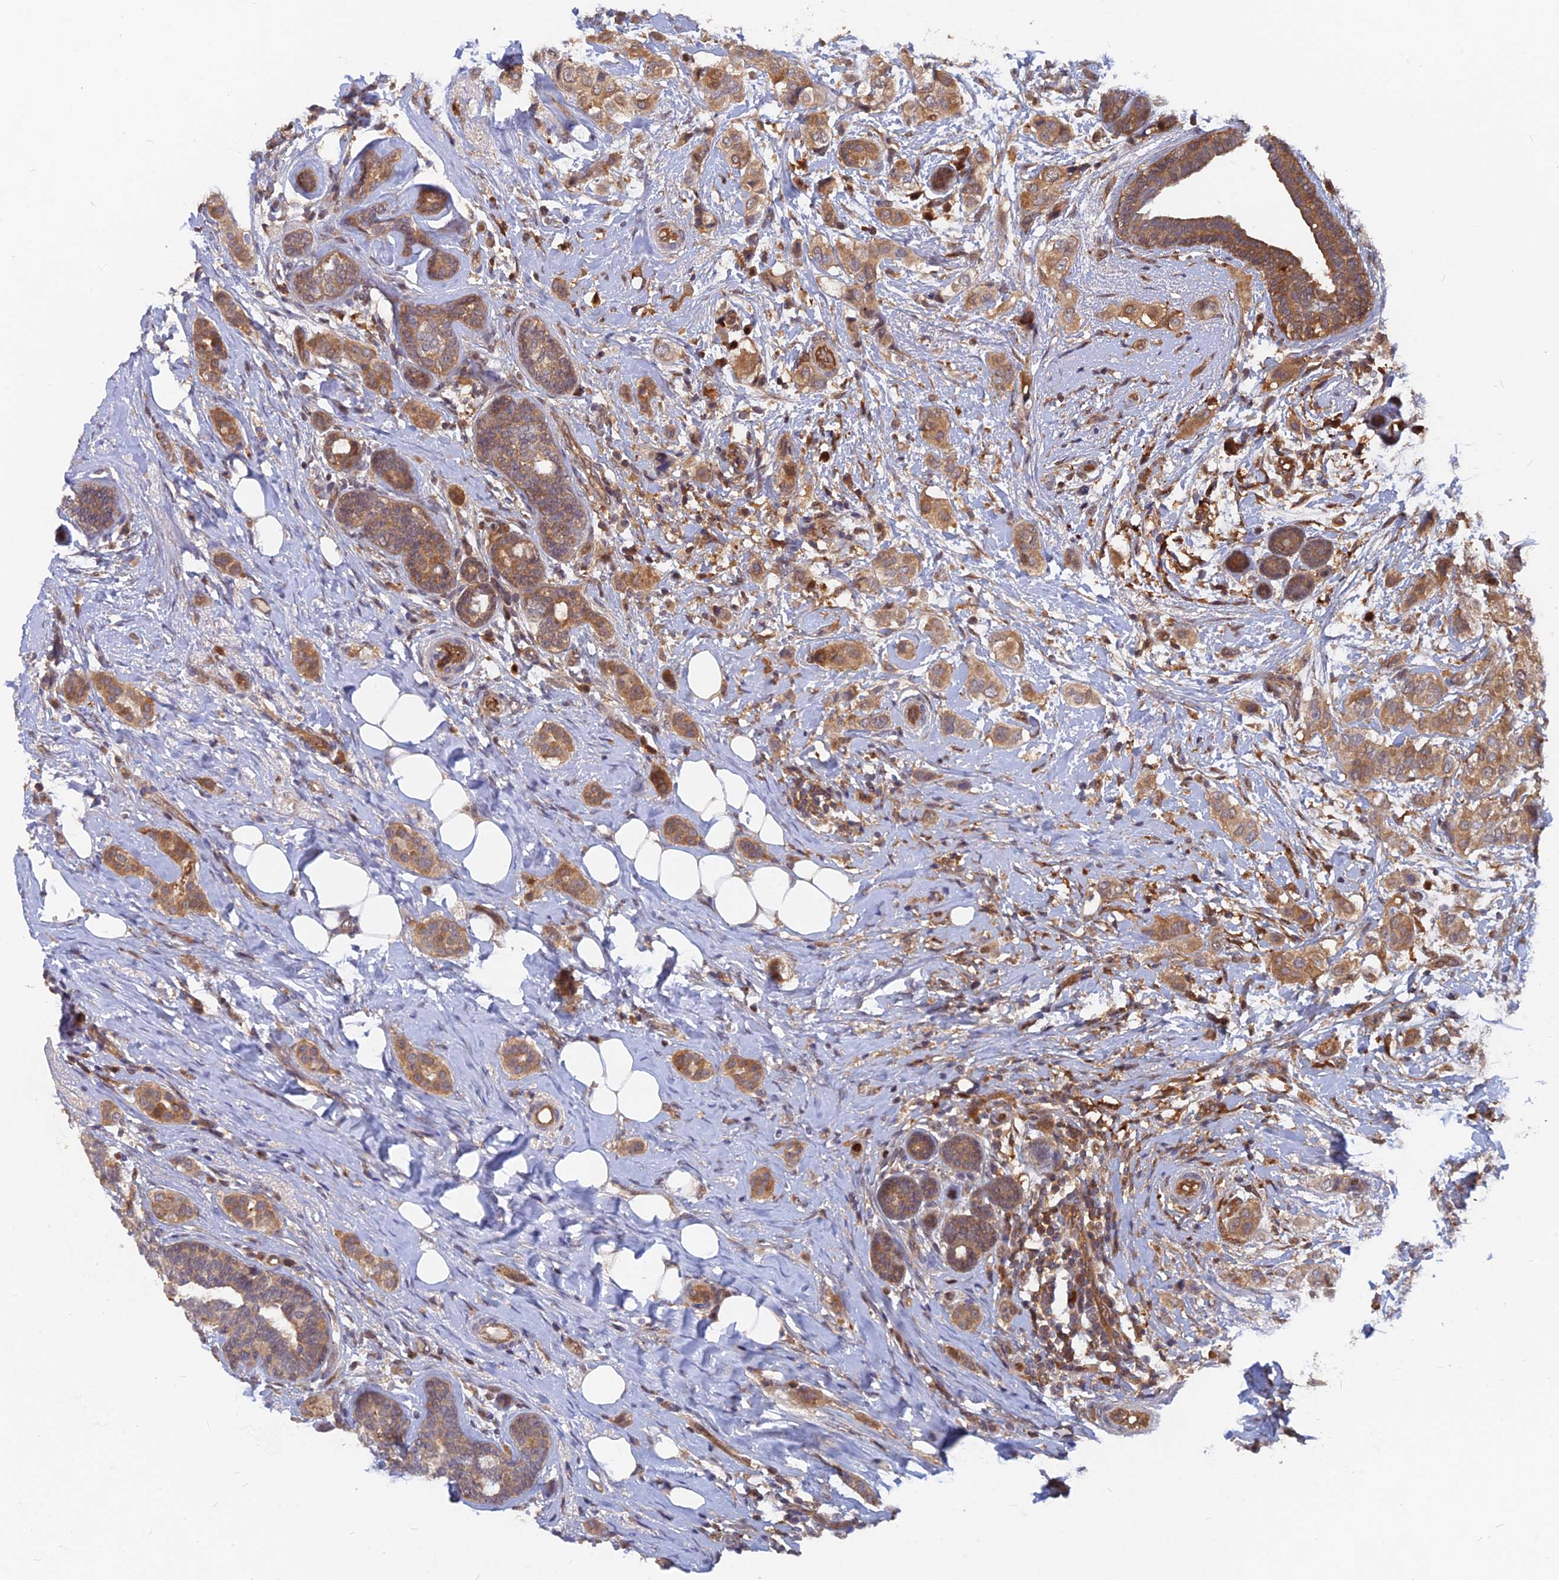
{"staining": {"intensity": "moderate", "quantity": ">75%", "location": "cytoplasmic/membranous"}, "tissue": "breast cancer", "cell_type": "Tumor cells", "image_type": "cancer", "snomed": [{"axis": "morphology", "description": "Lobular carcinoma"}, {"axis": "topography", "description": "Breast"}], "caption": "Immunohistochemical staining of breast cancer displays medium levels of moderate cytoplasmic/membranous staining in about >75% of tumor cells.", "gene": "ARL2BP", "patient": {"sex": "female", "age": 51}}